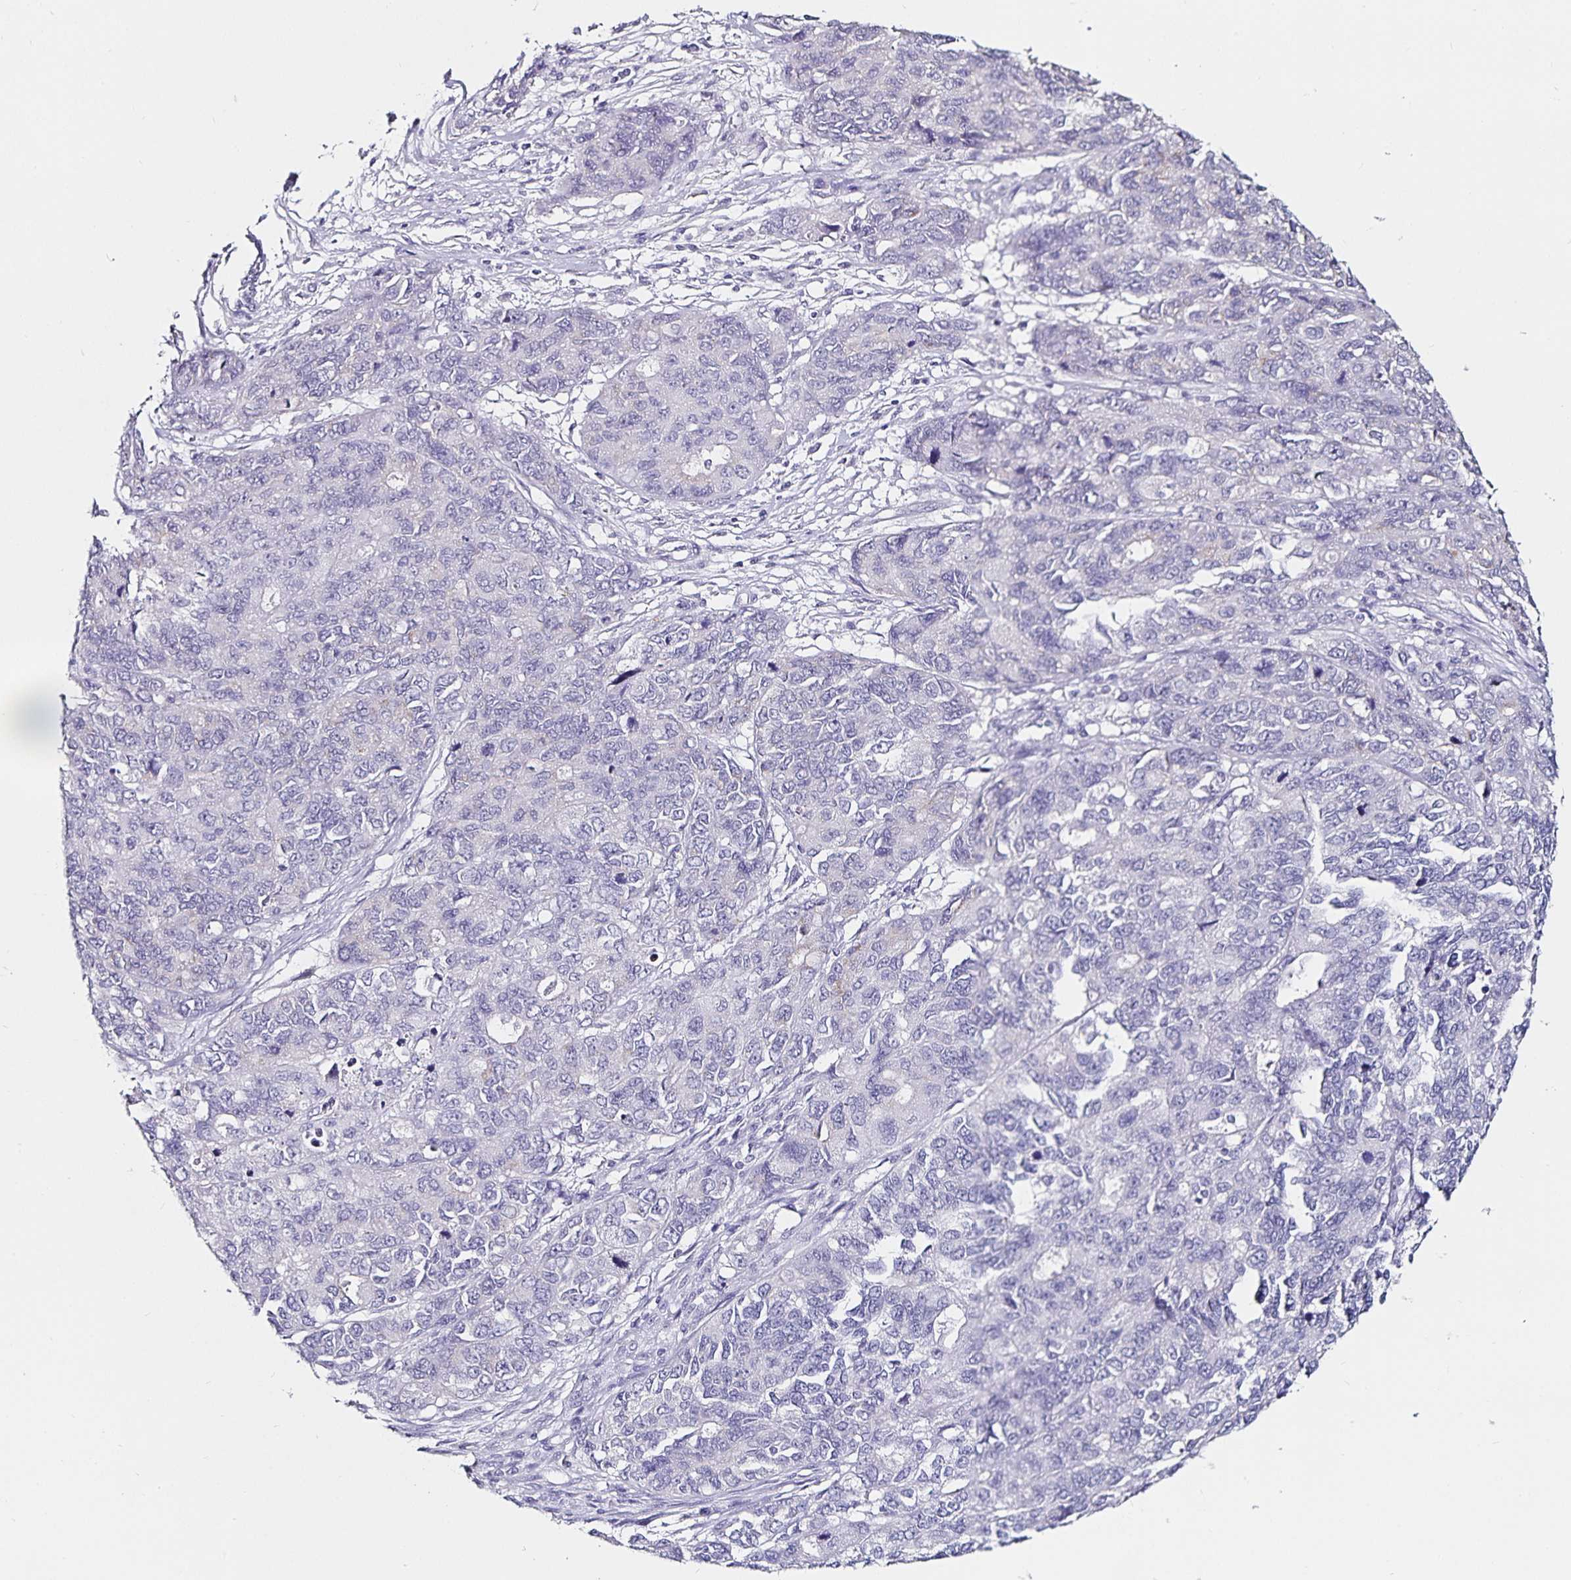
{"staining": {"intensity": "negative", "quantity": "none", "location": "none"}, "tissue": "endometrial cancer", "cell_type": "Tumor cells", "image_type": "cancer", "snomed": [{"axis": "morphology", "description": "Adenocarcinoma, NOS"}, {"axis": "topography", "description": "Uterus"}], "caption": "This micrograph is of endometrial cancer stained with IHC to label a protein in brown with the nuclei are counter-stained blue. There is no staining in tumor cells. The staining was performed using DAB (3,3'-diaminobenzidine) to visualize the protein expression in brown, while the nuclei were stained in blue with hematoxylin (Magnification: 20x).", "gene": "TSPAN7", "patient": {"sex": "female", "age": 79}}